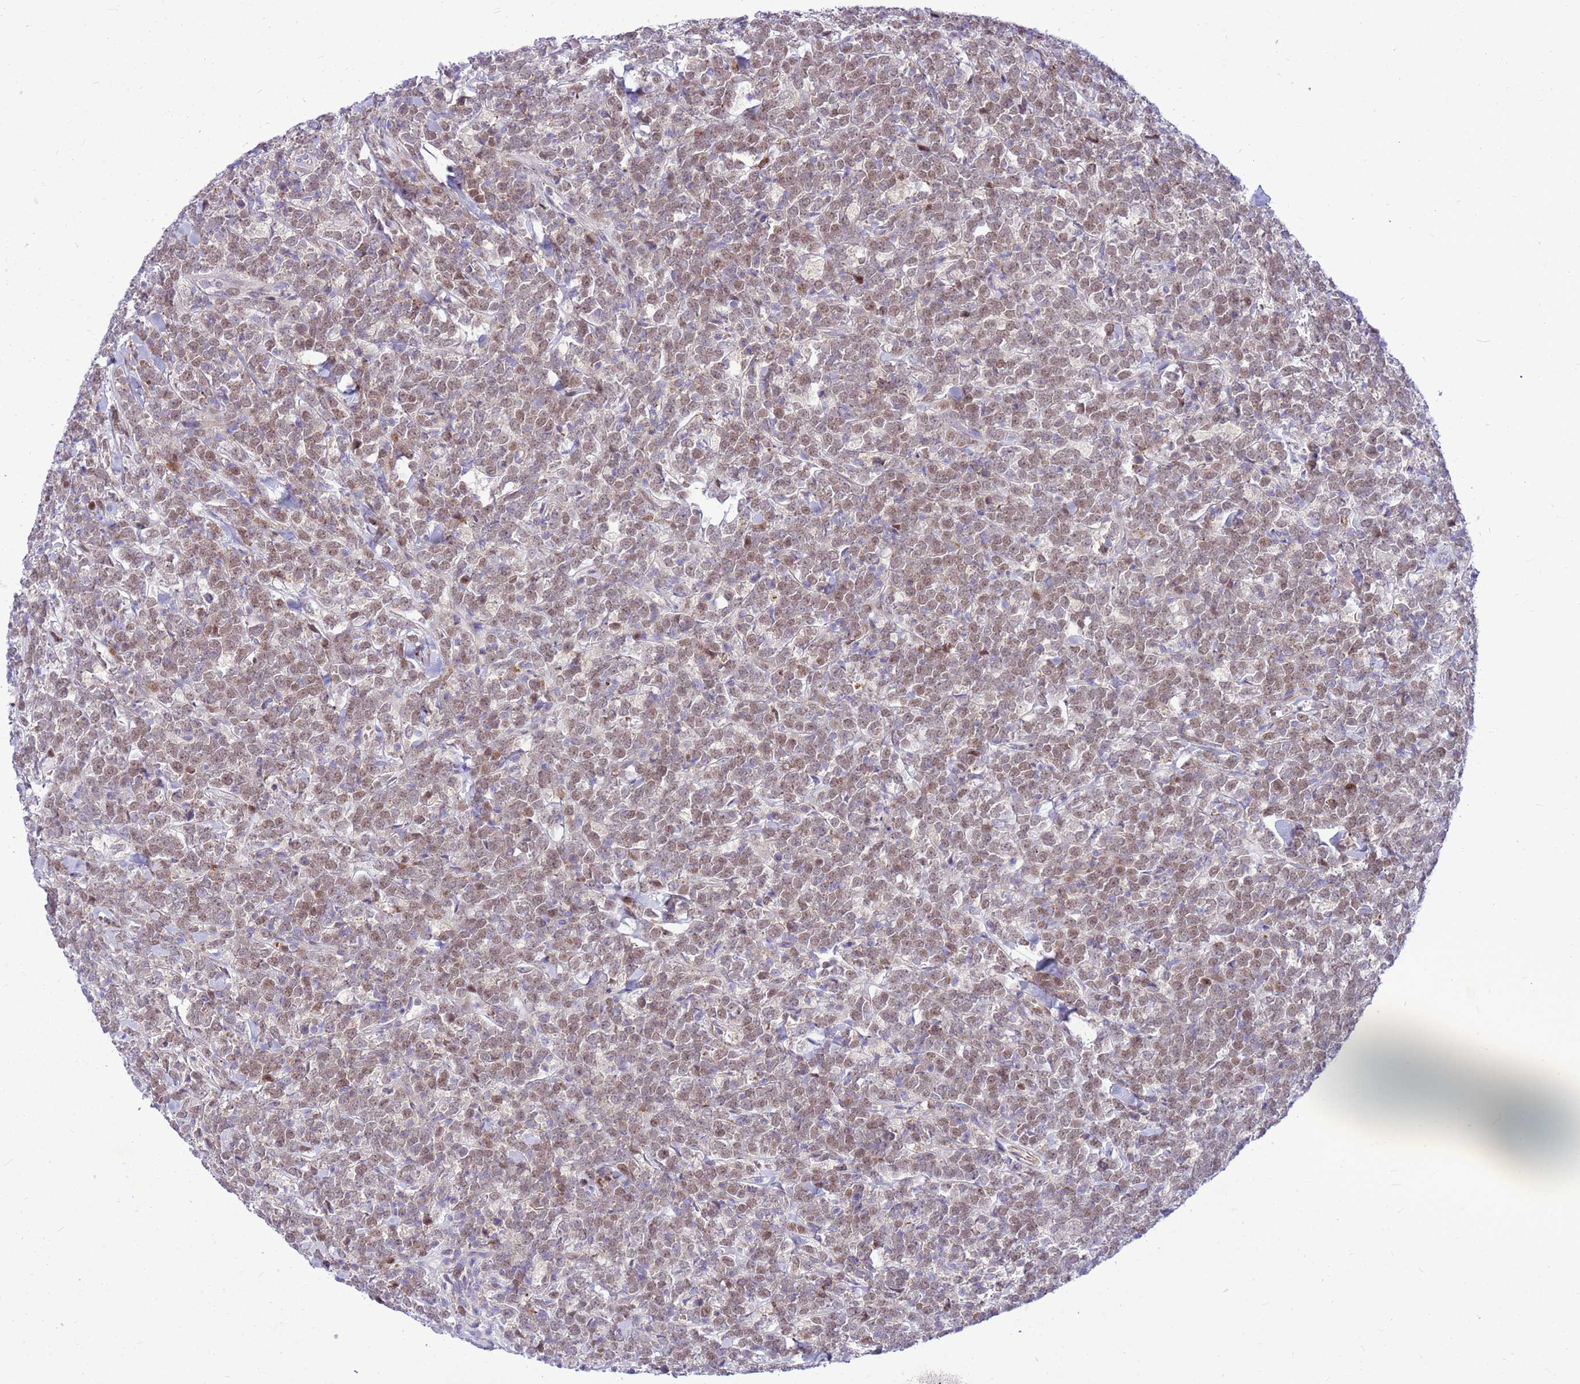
{"staining": {"intensity": "weak", "quantity": ">75%", "location": "nuclear"}, "tissue": "lymphoma", "cell_type": "Tumor cells", "image_type": "cancer", "snomed": [{"axis": "morphology", "description": "Malignant lymphoma, non-Hodgkin's type, High grade"}, {"axis": "topography", "description": "Small intestine"}], "caption": "Immunohistochemistry micrograph of neoplastic tissue: human lymphoma stained using IHC reveals low levels of weak protein expression localized specifically in the nuclear of tumor cells, appearing as a nuclear brown color.", "gene": "ADAMTS7", "patient": {"sex": "male", "age": 8}}